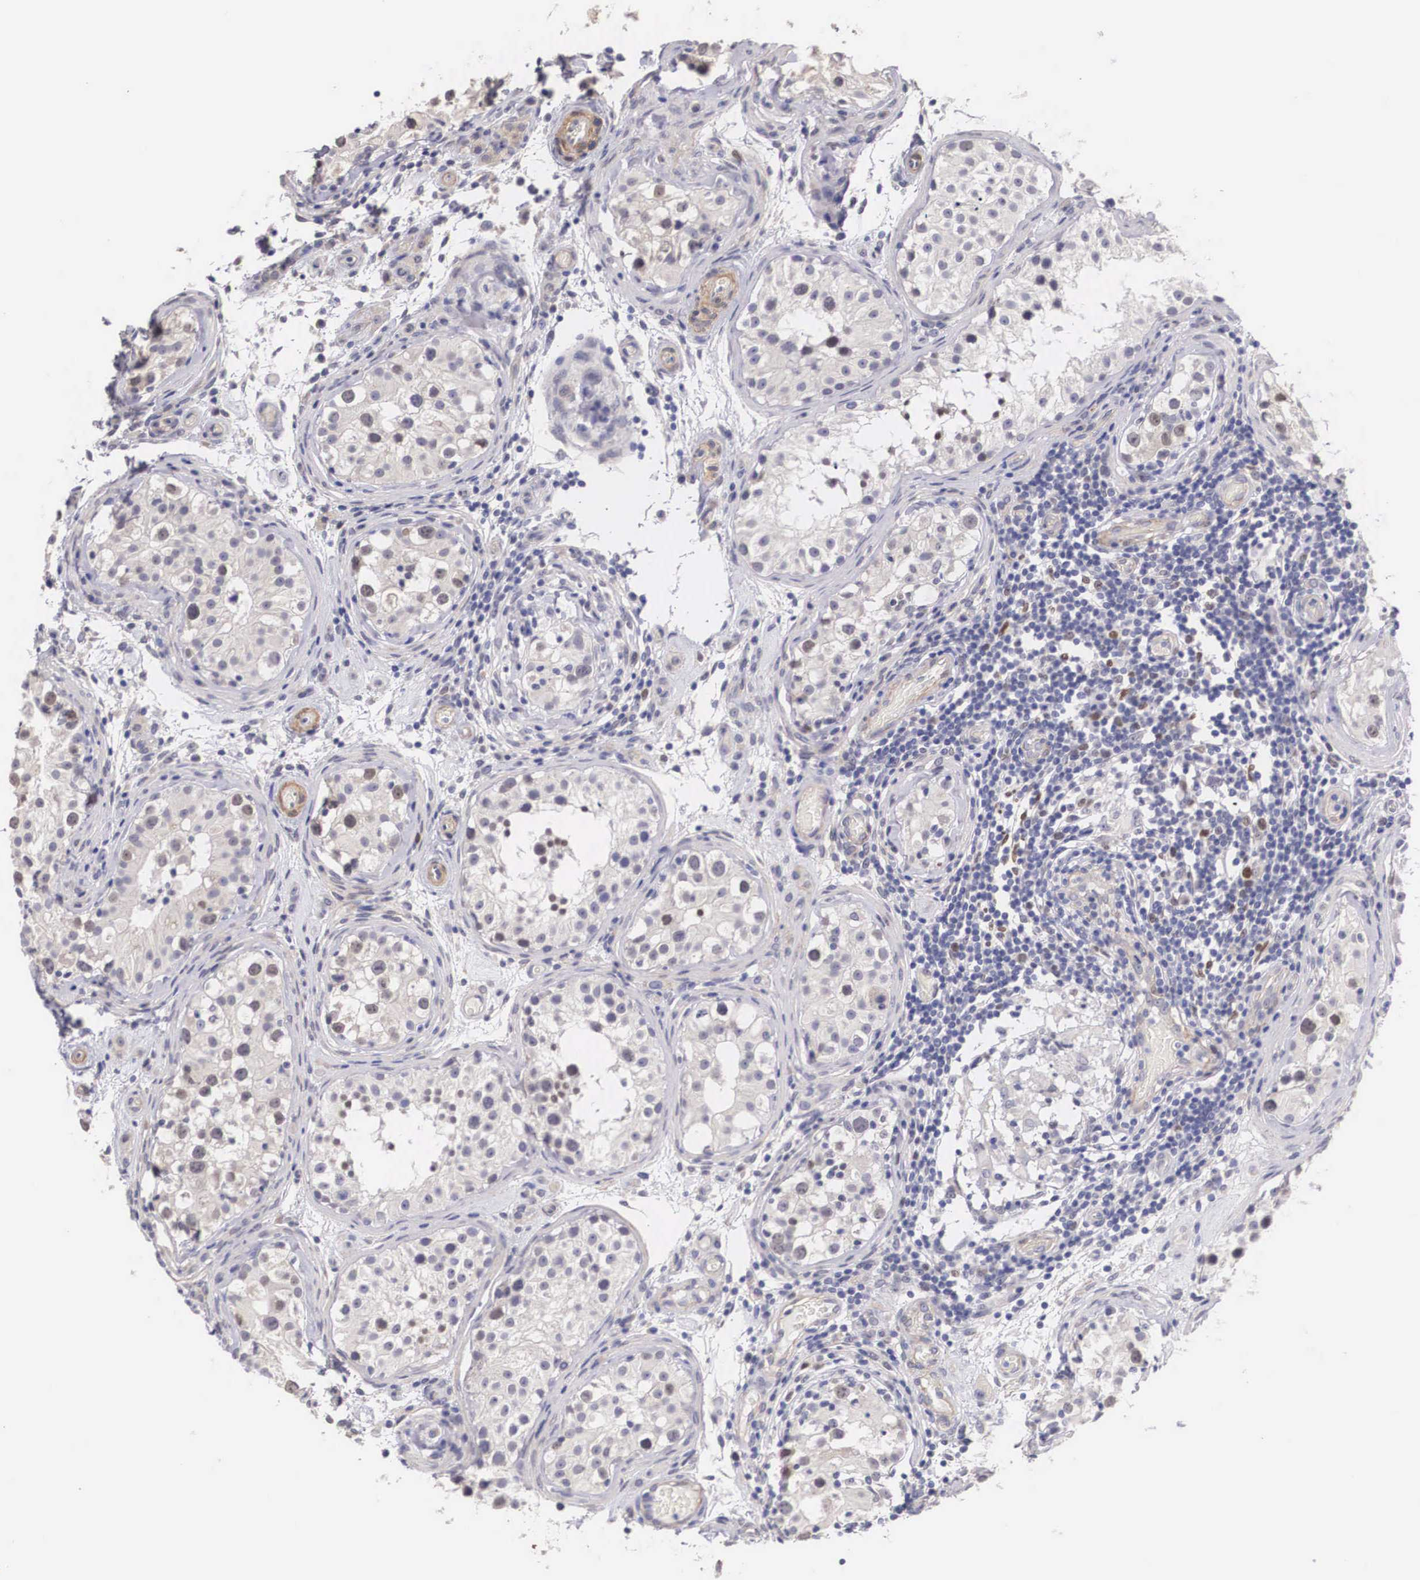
{"staining": {"intensity": "weak", "quantity": "<25%", "location": "cytoplasmic/membranous,nuclear"}, "tissue": "testis", "cell_type": "Cells in seminiferous ducts", "image_type": "normal", "snomed": [{"axis": "morphology", "description": "Normal tissue, NOS"}, {"axis": "topography", "description": "Testis"}], "caption": "An image of human testis is negative for staining in cells in seminiferous ducts. (Immunohistochemistry (ihc), brightfield microscopy, high magnification).", "gene": "ENOX2", "patient": {"sex": "male", "age": 24}}